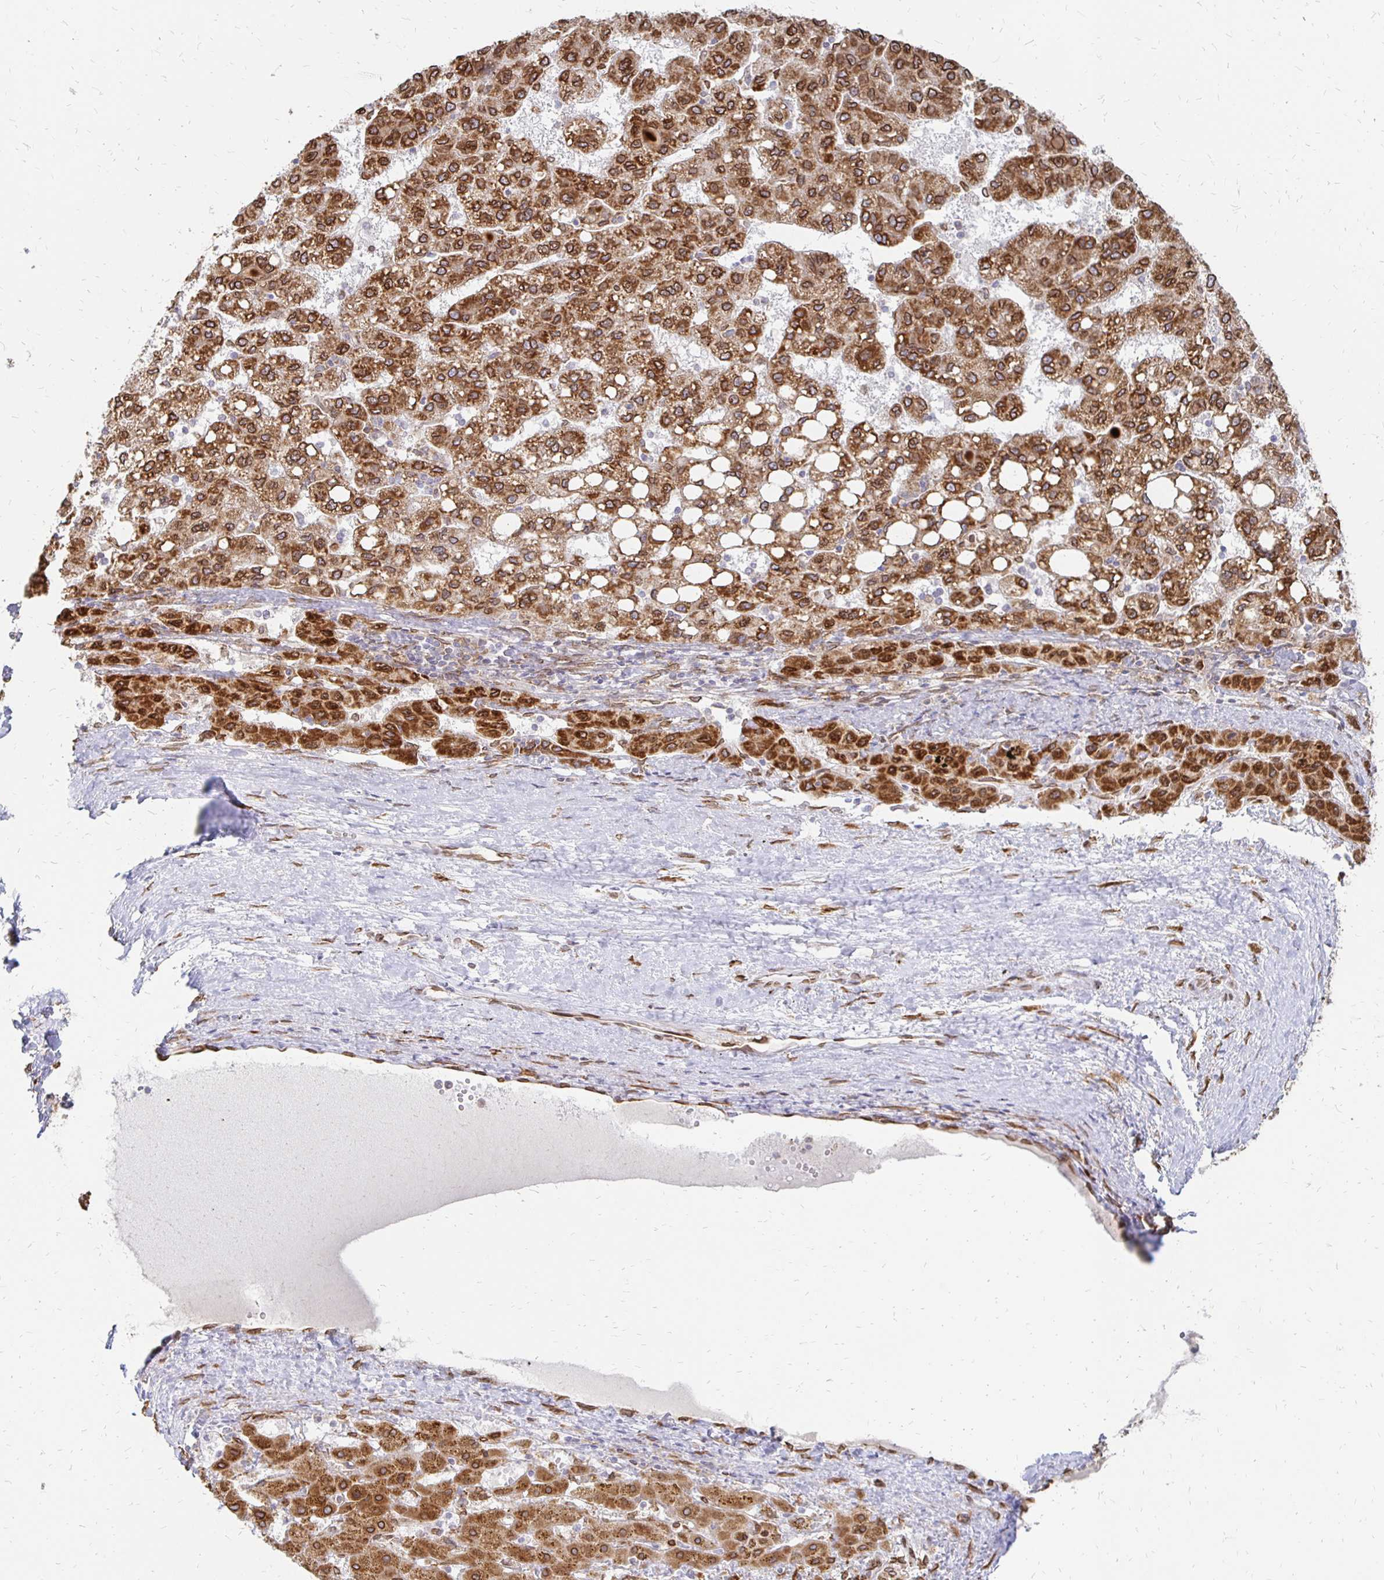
{"staining": {"intensity": "strong", "quantity": ">75%", "location": "cytoplasmic/membranous,nuclear"}, "tissue": "liver cancer", "cell_type": "Tumor cells", "image_type": "cancer", "snomed": [{"axis": "morphology", "description": "Carcinoma, Hepatocellular, NOS"}, {"axis": "topography", "description": "Liver"}], "caption": "IHC (DAB (3,3'-diaminobenzidine)) staining of human liver cancer (hepatocellular carcinoma) exhibits strong cytoplasmic/membranous and nuclear protein staining in approximately >75% of tumor cells.", "gene": "PELI3", "patient": {"sex": "female", "age": 82}}